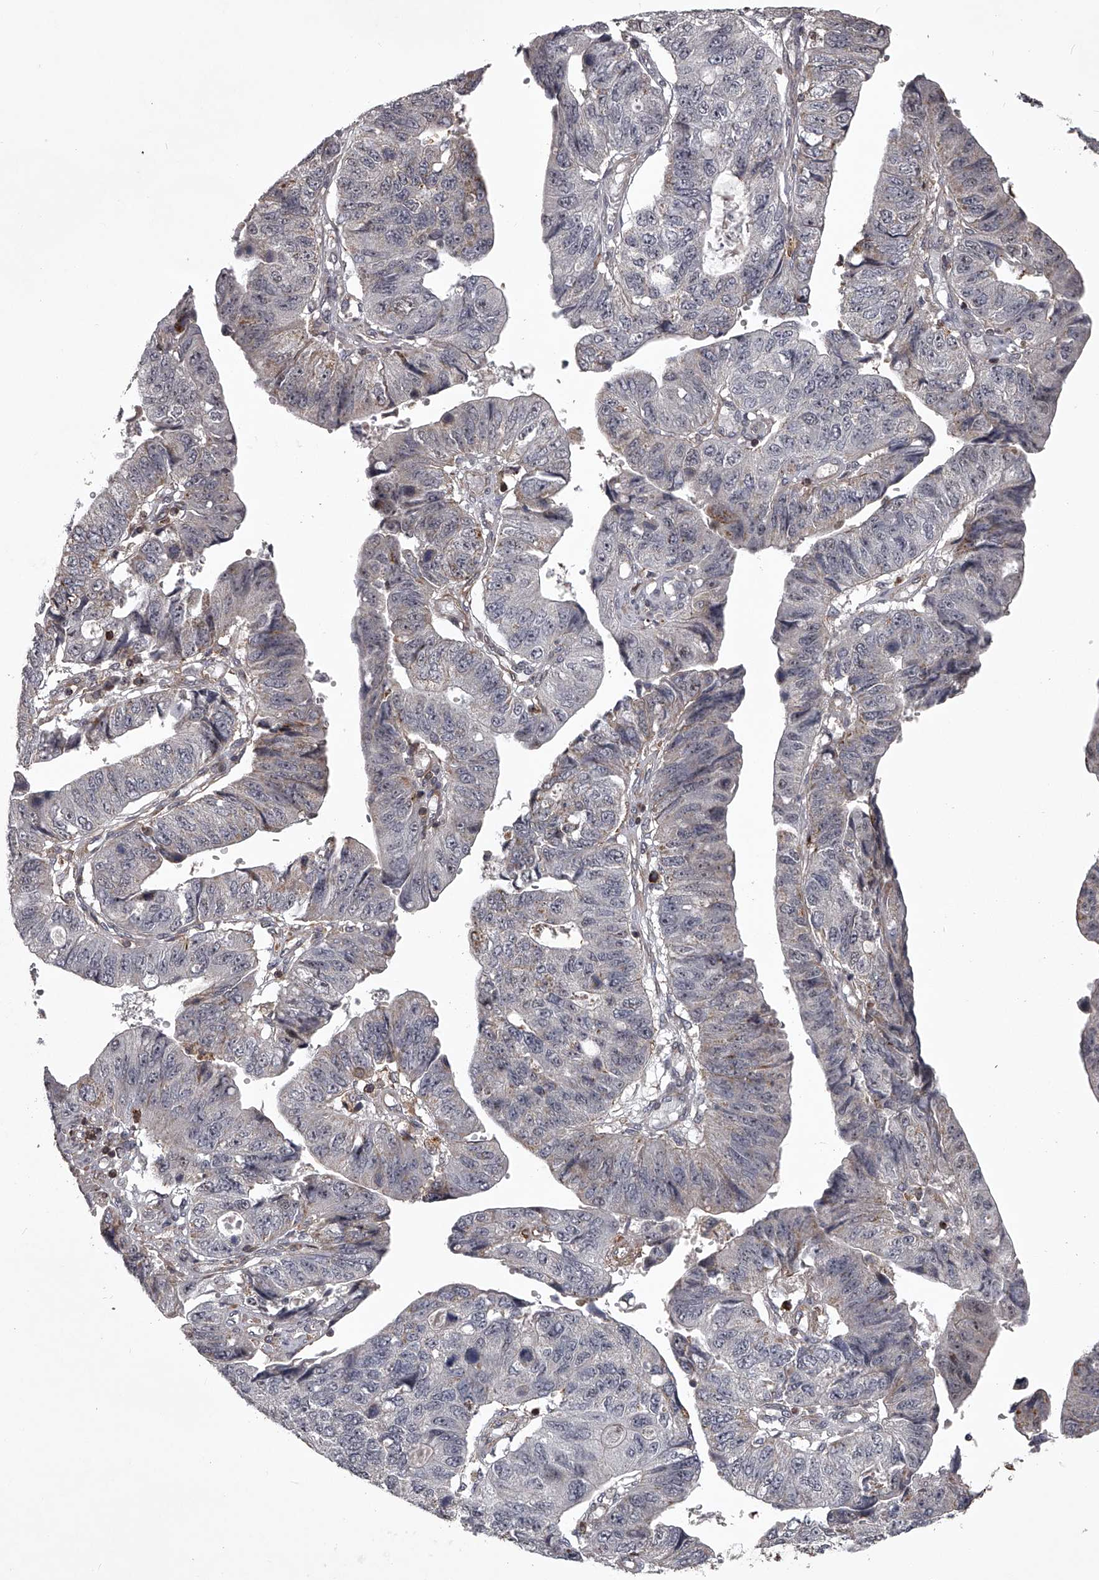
{"staining": {"intensity": "negative", "quantity": "none", "location": "none"}, "tissue": "stomach cancer", "cell_type": "Tumor cells", "image_type": "cancer", "snomed": [{"axis": "morphology", "description": "Adenocarcinoma, NOS"}, {"axis": "topography", "description": "Stomach"}], "caption": "Human stomach cancer stained for a protein using immunohistochemistry reveals no expression in tumor cells.", "gene": "RRP36", "patient": {"sex": "male", "age": 59}}